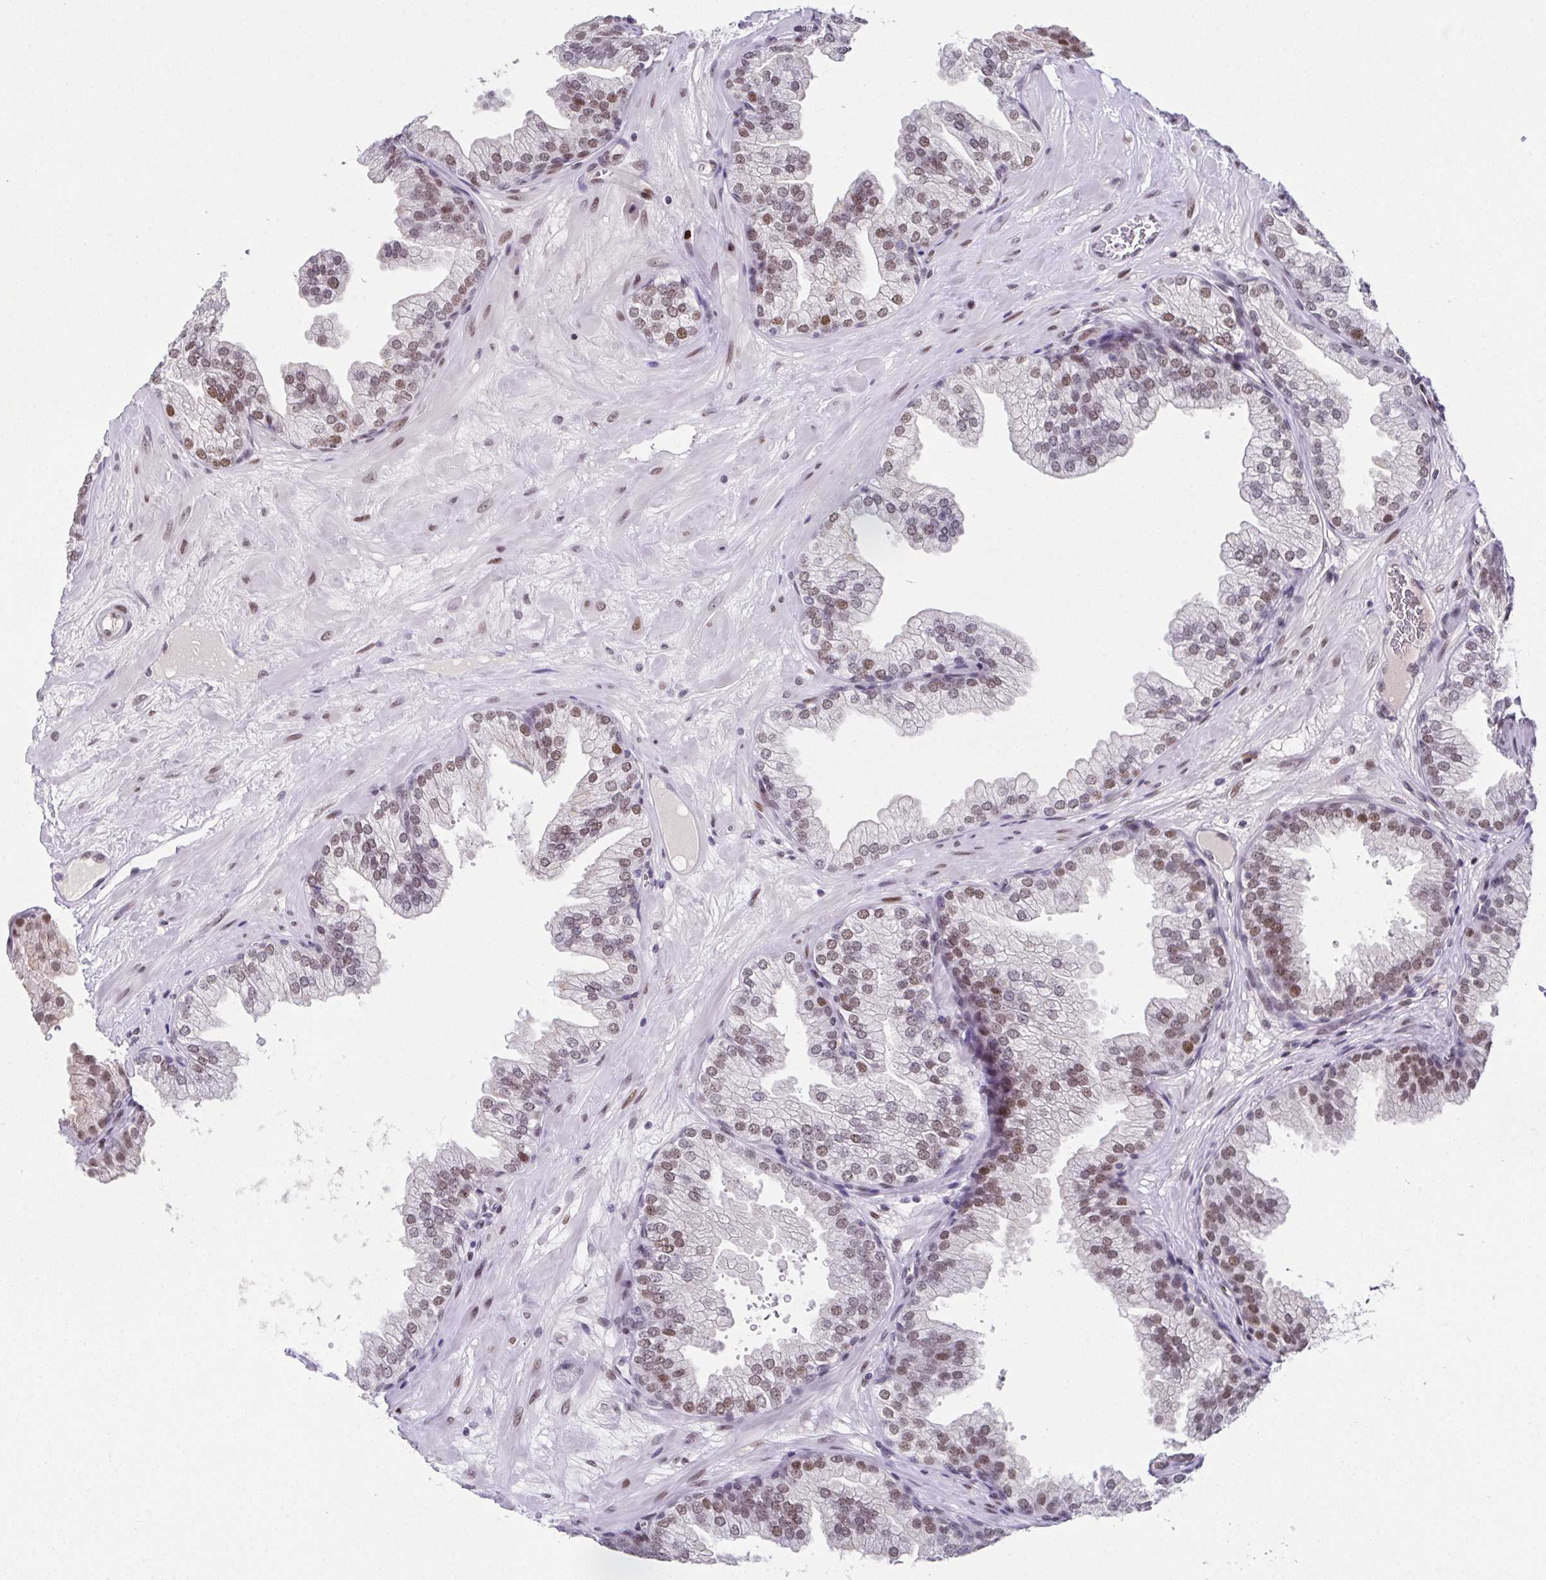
{"staining": {"intensity": "weak", "quantity": "25%-75%", "location": "nuclear"}, "tissue": "prostate", "cell_type": "Glandular cells", "image_type": "normal", "snomed": [{"axis": "morphology", "description": "Normal tissue, NOS"}, {"axis": "topography", "description": "Prostate"}], "caption": "Approximately 25%-75% of glandular cells in unremarkable human prostate display weak nuclear protein staining as visualized by brown immunohistochemical staining.", "gene": "RB1", "patient": {"sex": "male", "age": 37}}